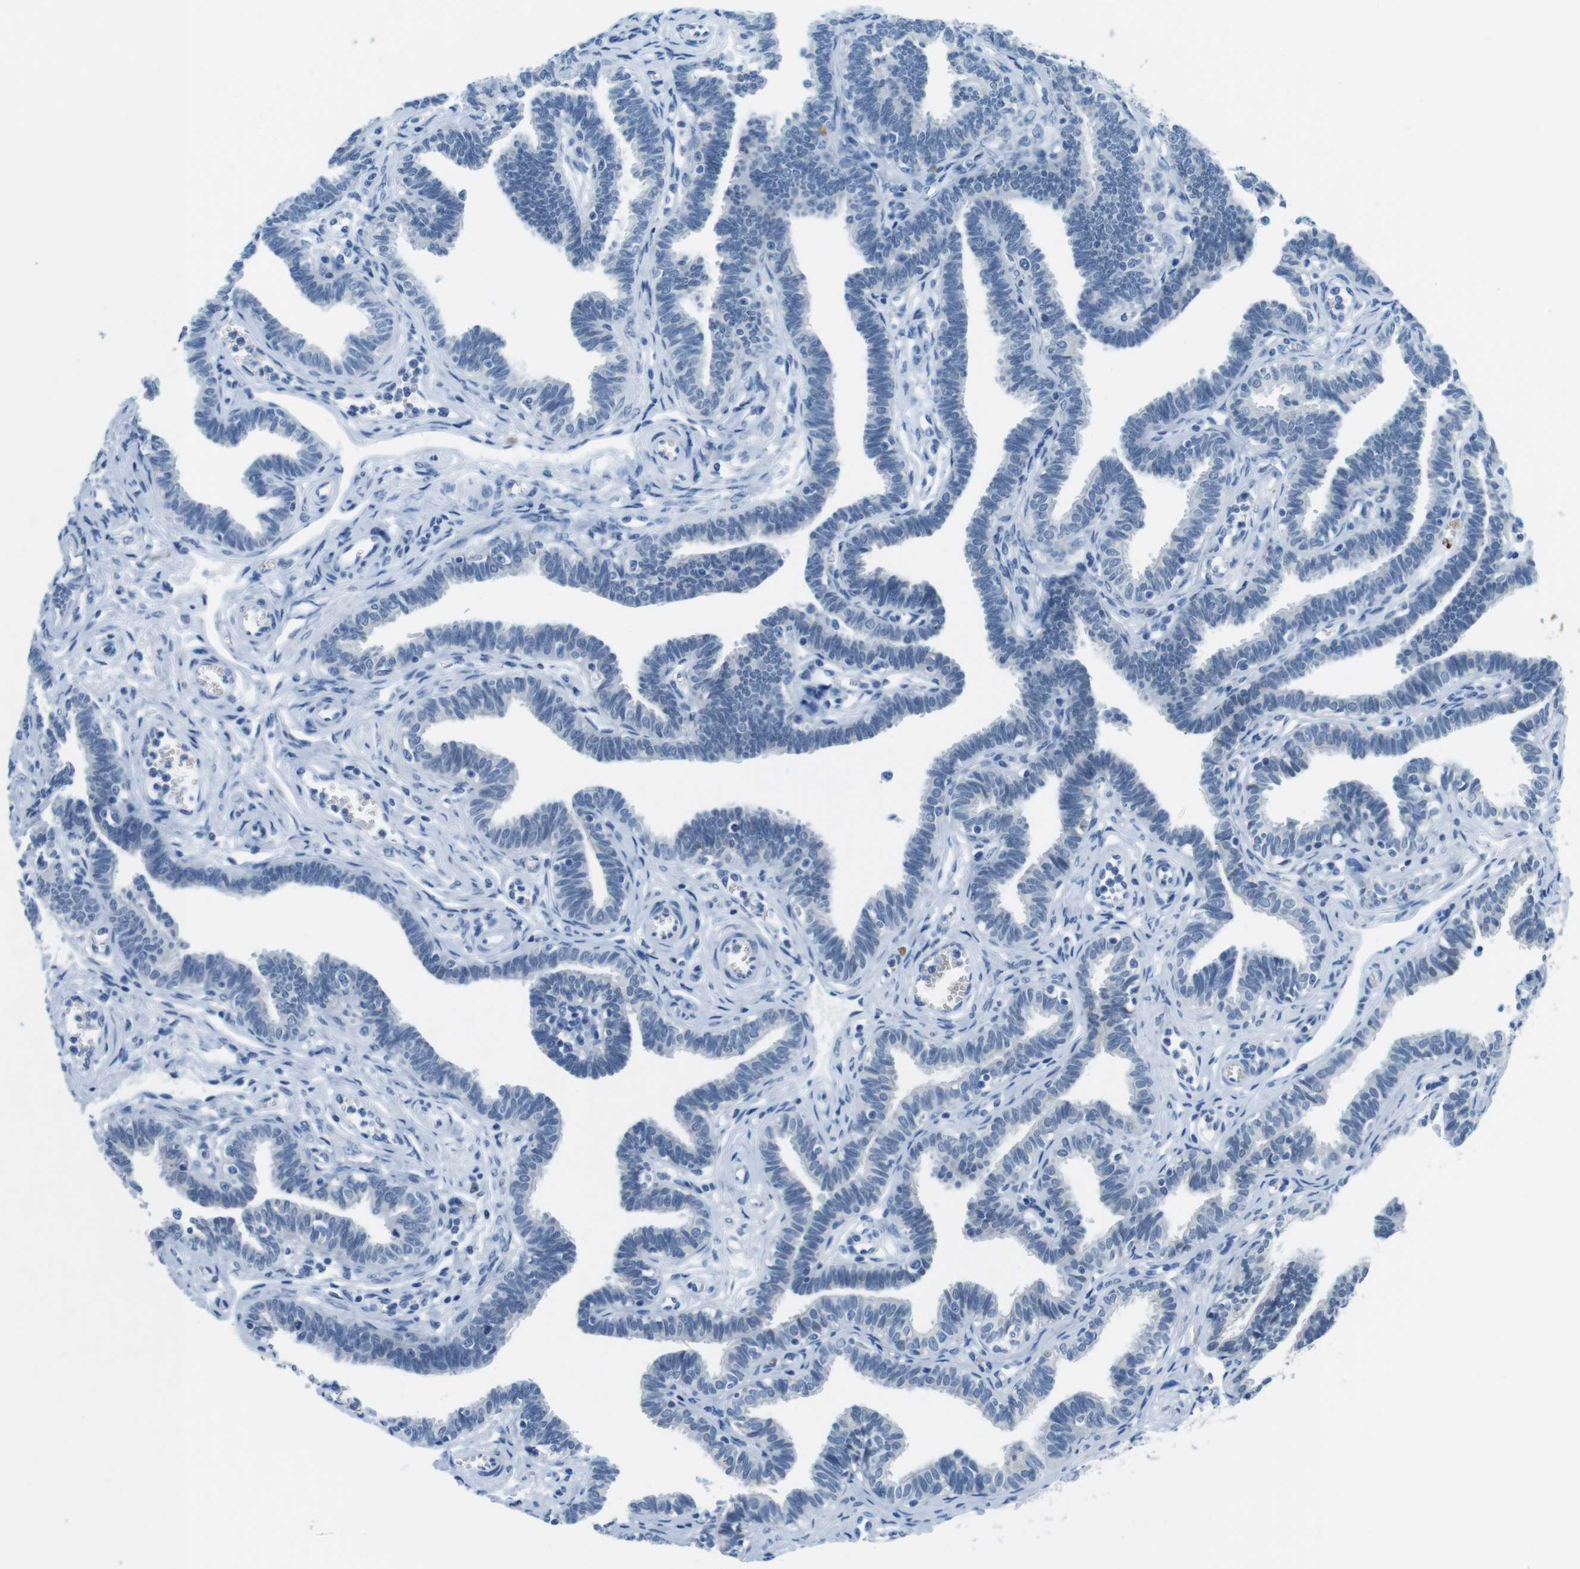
{"staining": {"intensity": "negative", "quantity": "none", "location": "none"}, "tissue": "fallopian tube", "cell_type": "Glandular cells", "image_type": "normal", "snomed": [{"axis": "morphology", "description": "Normal tissue, NOS"}, {"axis": "topography", "description": "Fallopian tube"}, {"axis": "topography", "description": "Ovary"}], "caption": "This image is of normal fallopian tube stained with immunohistochemistry (IHC) to label a protein in brown with the nuclei are counter-stained blue. There is no positivity in glandular cells. Brightfield microscopy of immunohistochemistry stained with DAB (3,3'-diaminobenzidine) (brown) and hematoxylin (blue), captured at high magnification.", "gene": "TFAP2C", "patient": {"sex": "female", "age": 23}}